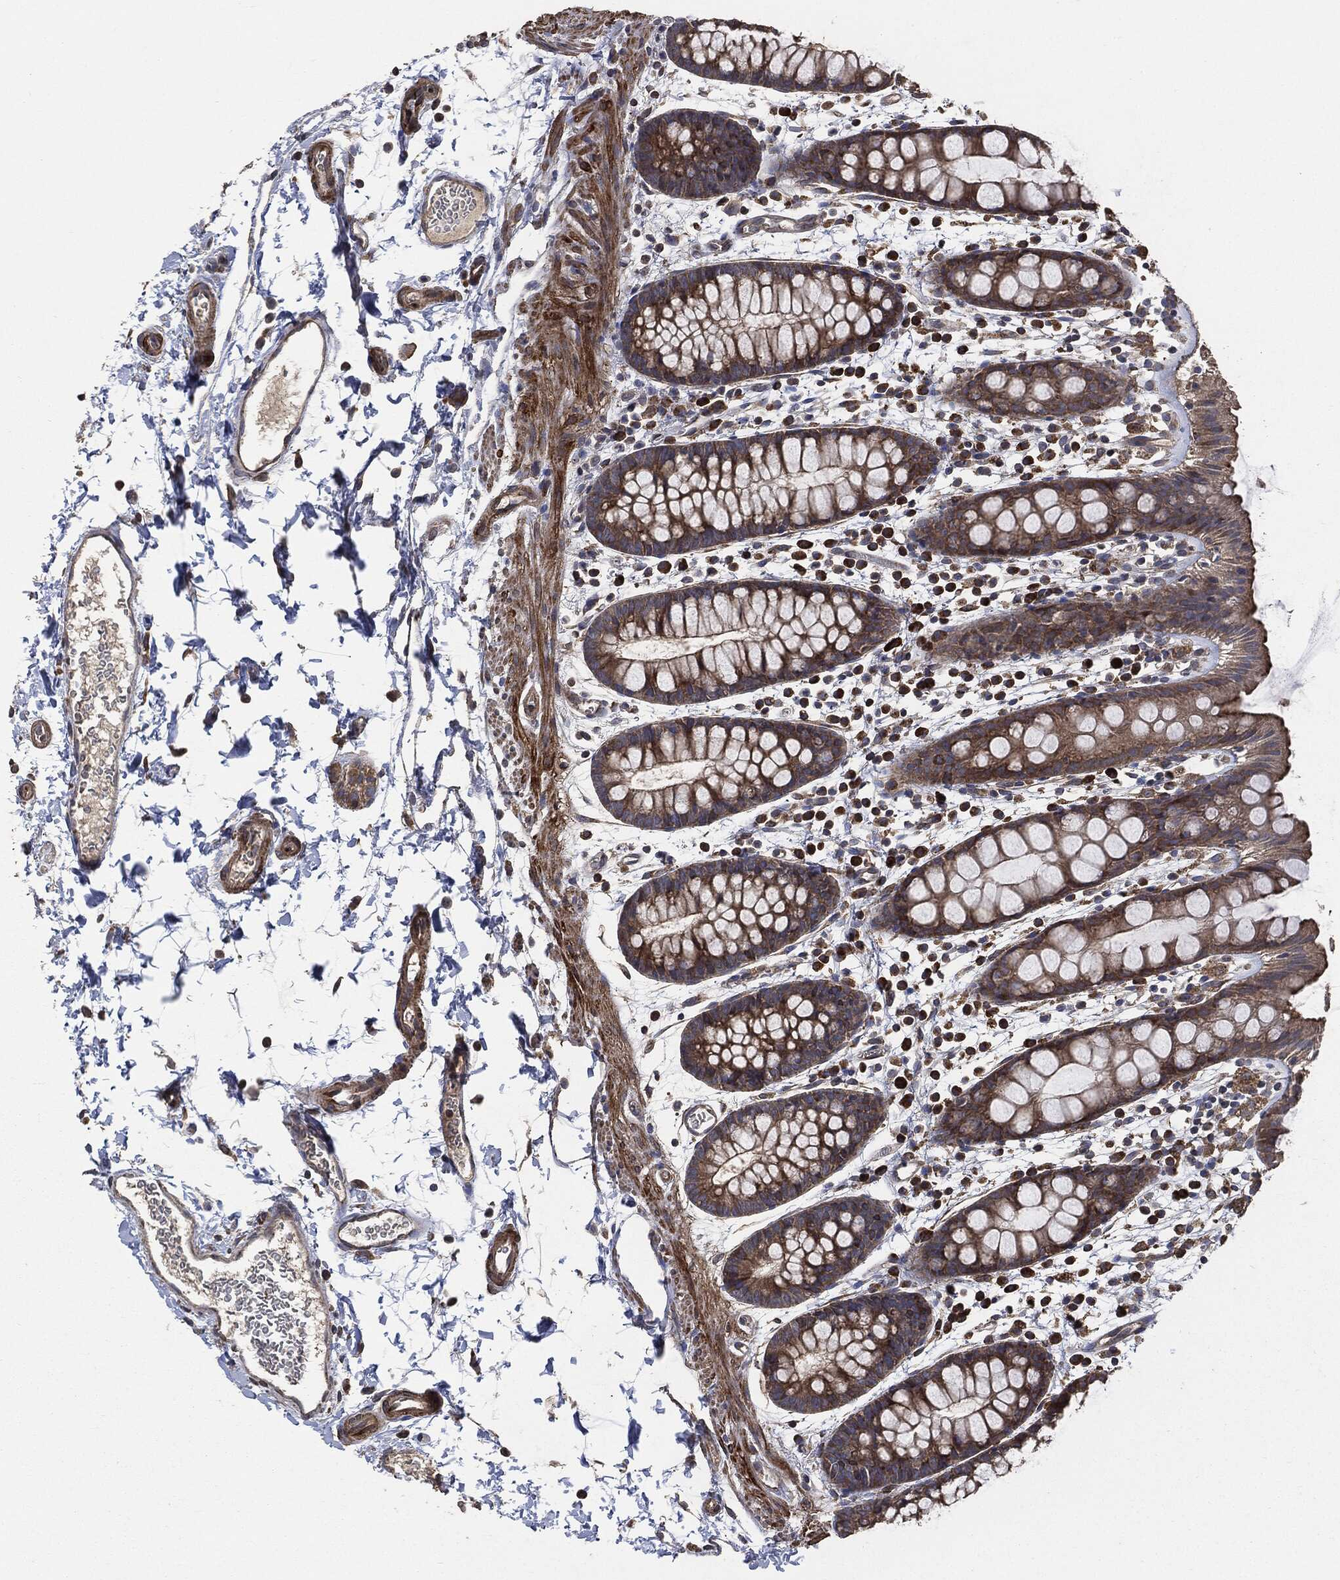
{"staining": {"intensity": "strong", "quantity": ">75%", "location": "cytoplasmic/membranous"}, "tissue": "rectum", "cell_type": "Glandular cells", "image_type": "normal", "snomed": [{"axis": "morphology", "description": "Normal tissue, NOS"}, {"axis": "topography", "description": "Rectum"}], "caption": "Immunohistochemistry (IHC) of normal human rectum exhibits high levels of strong cytoplasmic/membranous expression in about >75% of glandular cells.", "gene": "STK3", "patient": {"sex": "male", "age": 57}}